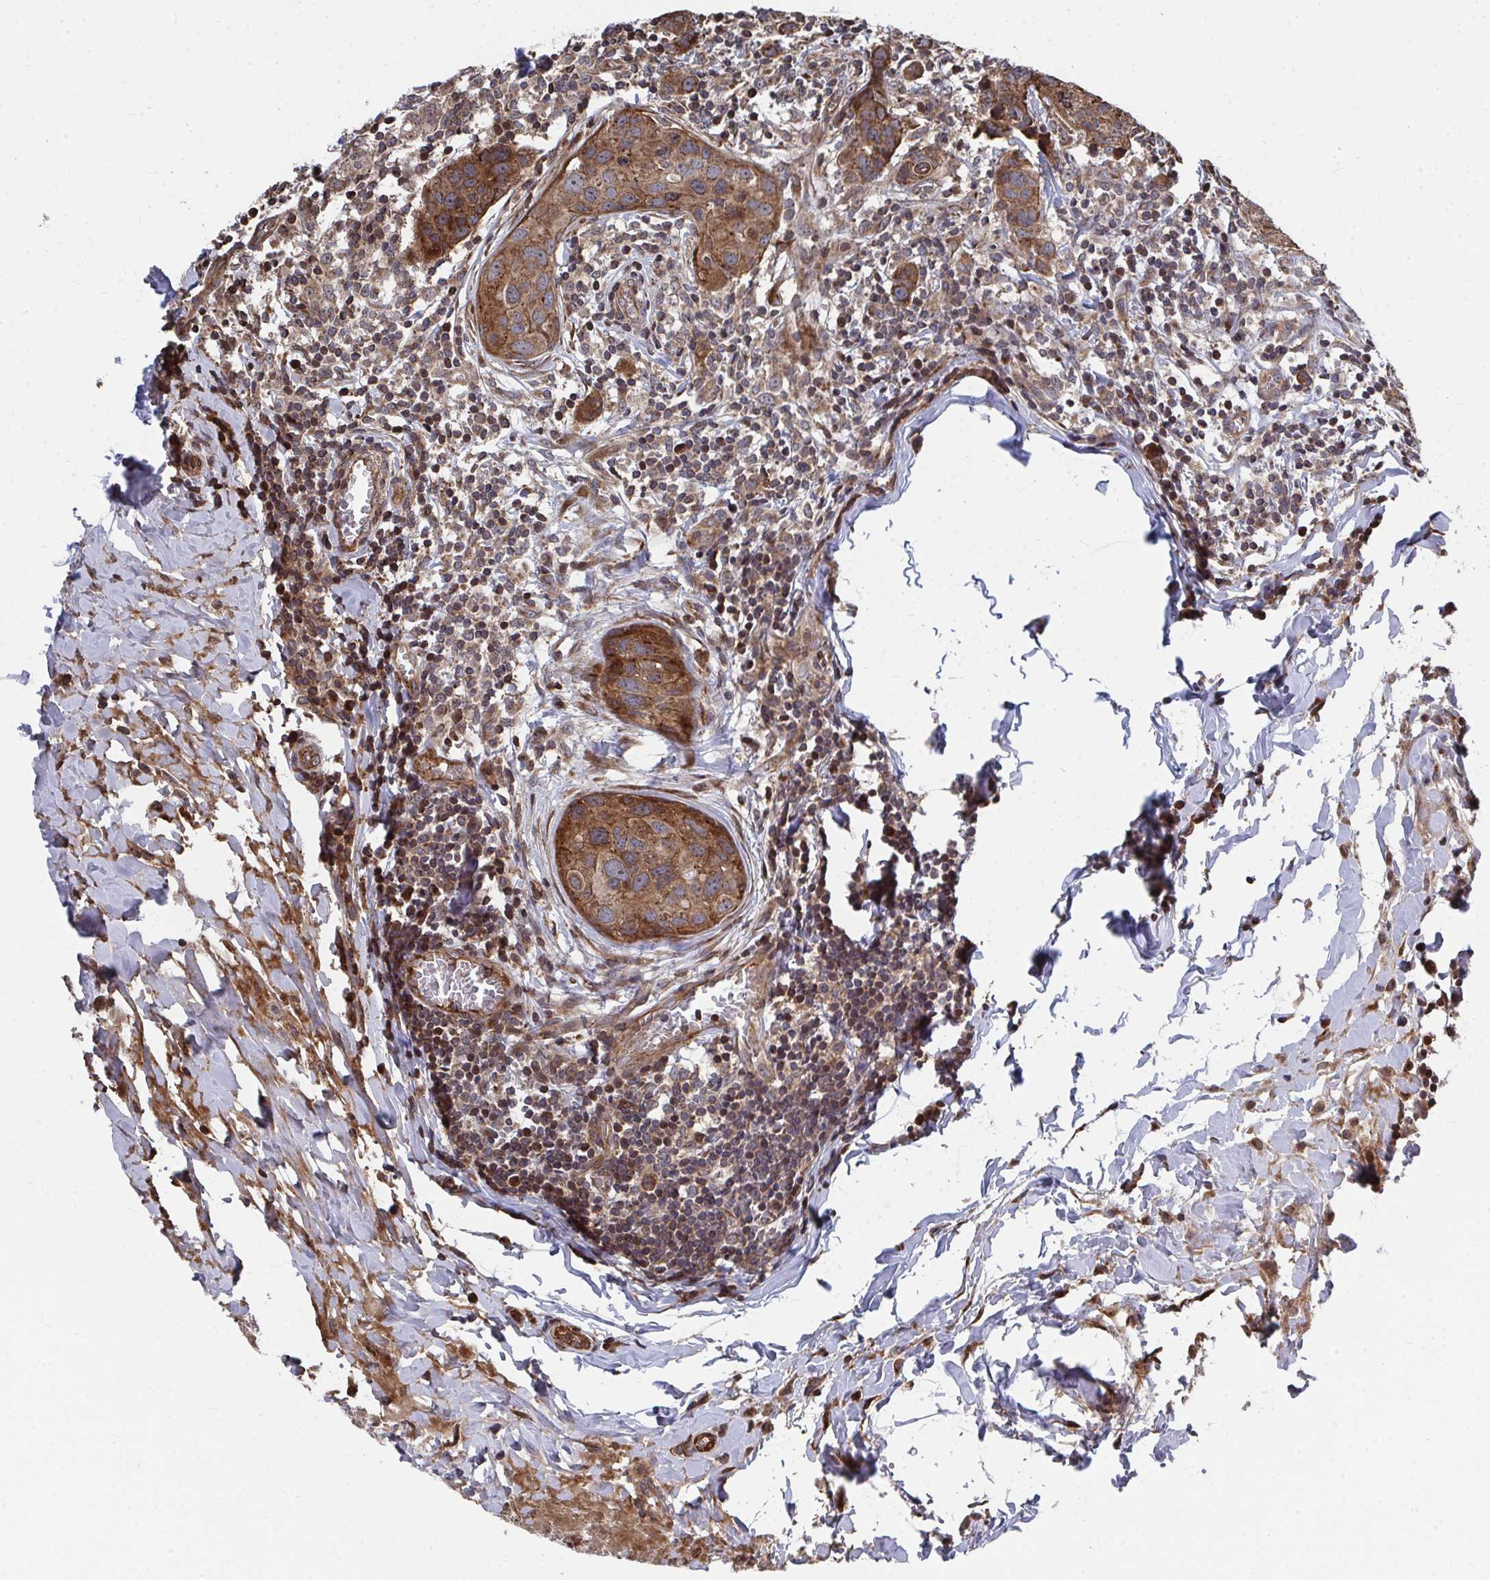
{"staining": {"intensity": "moderate", "quantity": ">75%", "location": "cytoplasmic/membranous"}, "tissue": "breast cancer", "cell_type": "Tumor cells", "image_type": "cancer", "snomed": [{"axis": "morphology", "description": "Duct carcinoma"}, {"axis": "topography", "description": "Breast"}], "caption": "Breast cancer was stained to show a protein in brown. There is medium levels of moderate cytoplasmic/membranous staining in approximately >75% of tumor cells. The staining was performed using DAB to visualize the protein expression in brown, while the nuclei were stained in blue with hematoxylin (Magnification: 20x).", "gene": "FAM89A", "patient": {"sex": "female", "age": 24}}